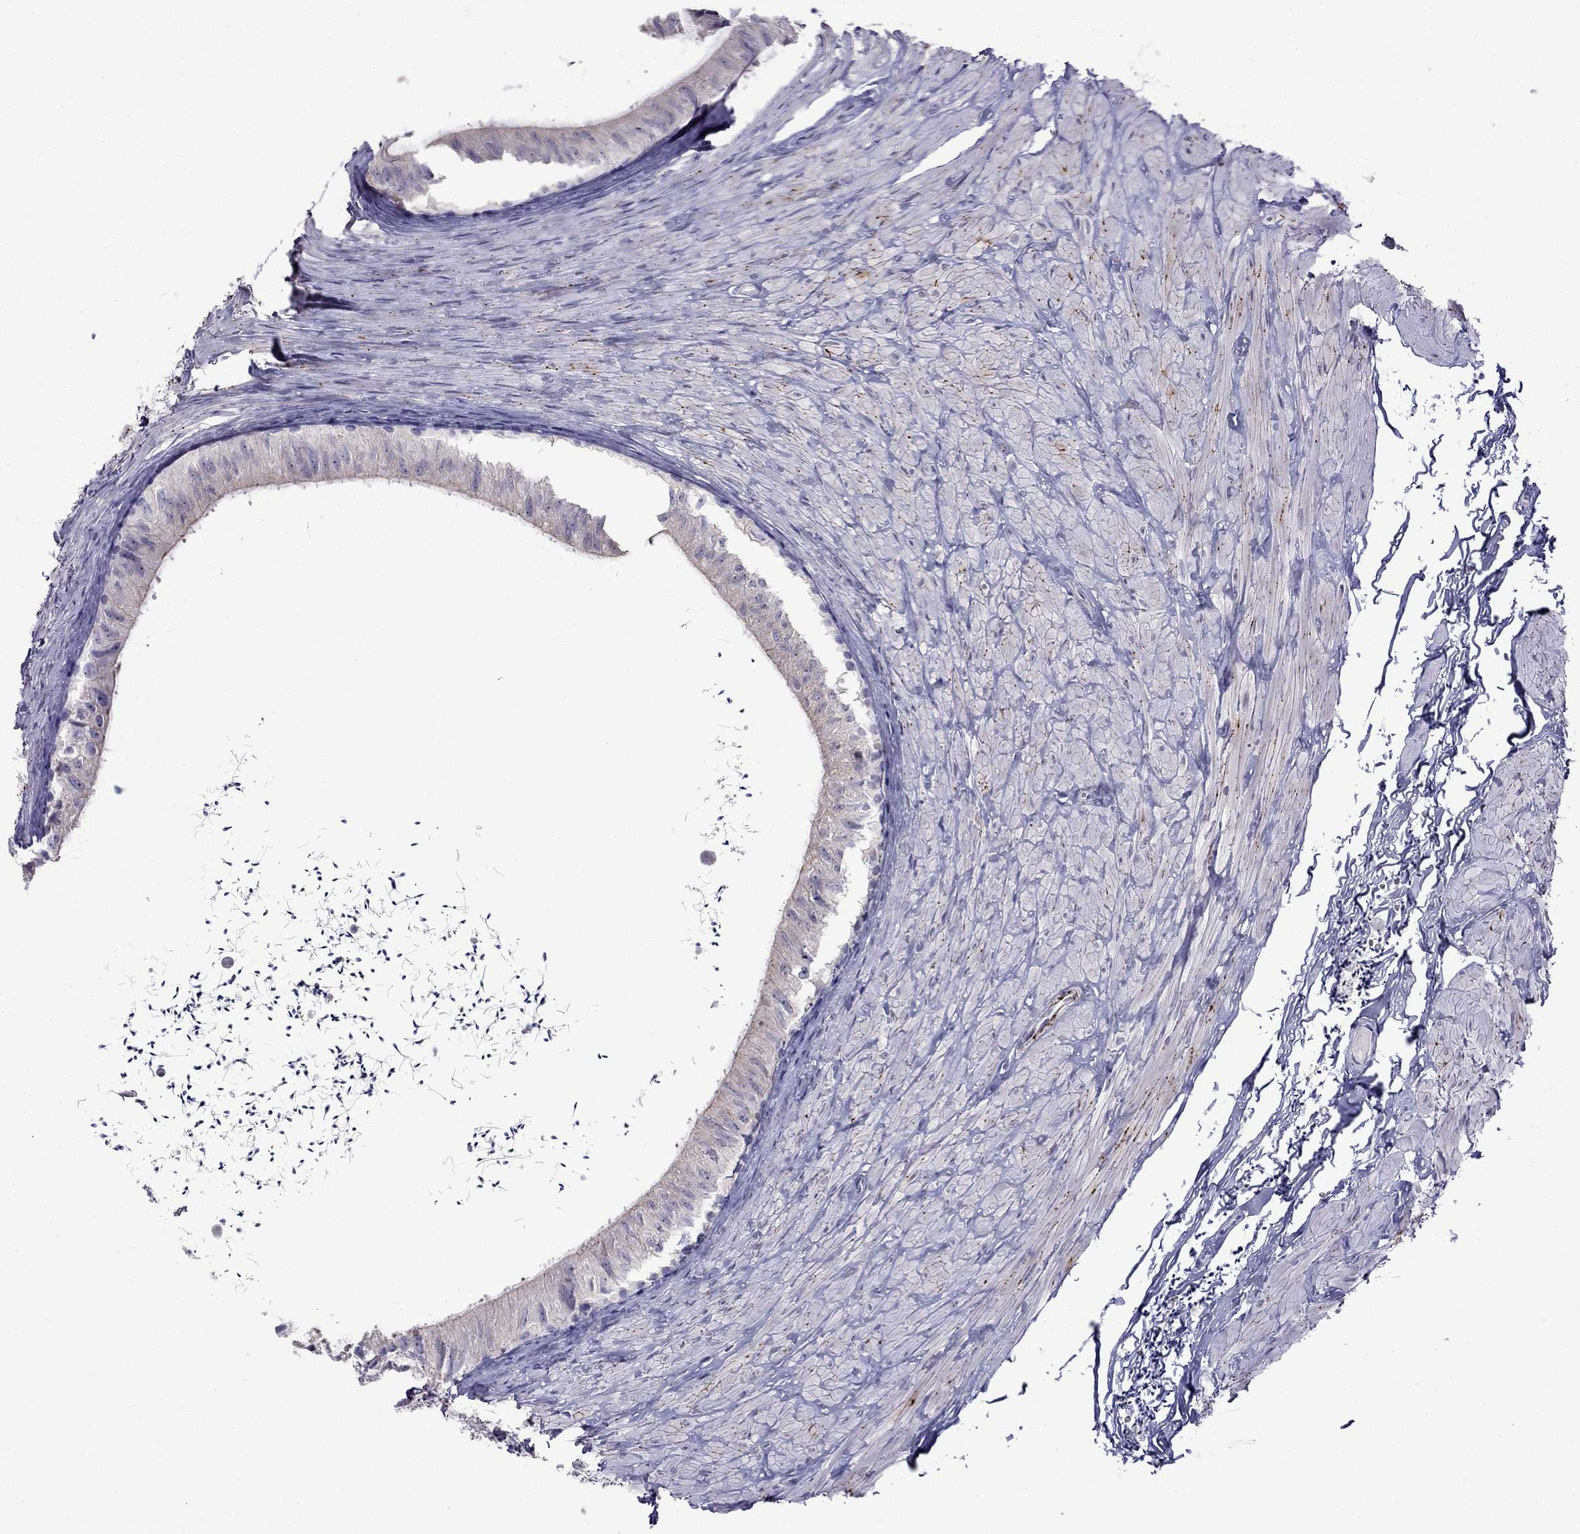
{"staining": {"intensity": "negative", "quantity": "none", "location": "none"}, "tissue": "epididymis", "cell_type": "Glandular cells", "image_type": "normal", "snomed": [{"axis": "morphology", "description": "Normal tissue, NOS"}, {"axis": "topography", "description": "Epididymis"}], "caption": "Immunohistochemistry histopathology image of benign epididymis: human epididymis stained with DAB exhibits no significant protein staining in glandular cells. (Stains: DAB (3,3'-diaminobenzidine) IHC with hematoxylin counter stain, Microscopy: brightfield microscopy at high magnification).", "gene": "MGP", "patient": {"sex": "male", "age": 32}}